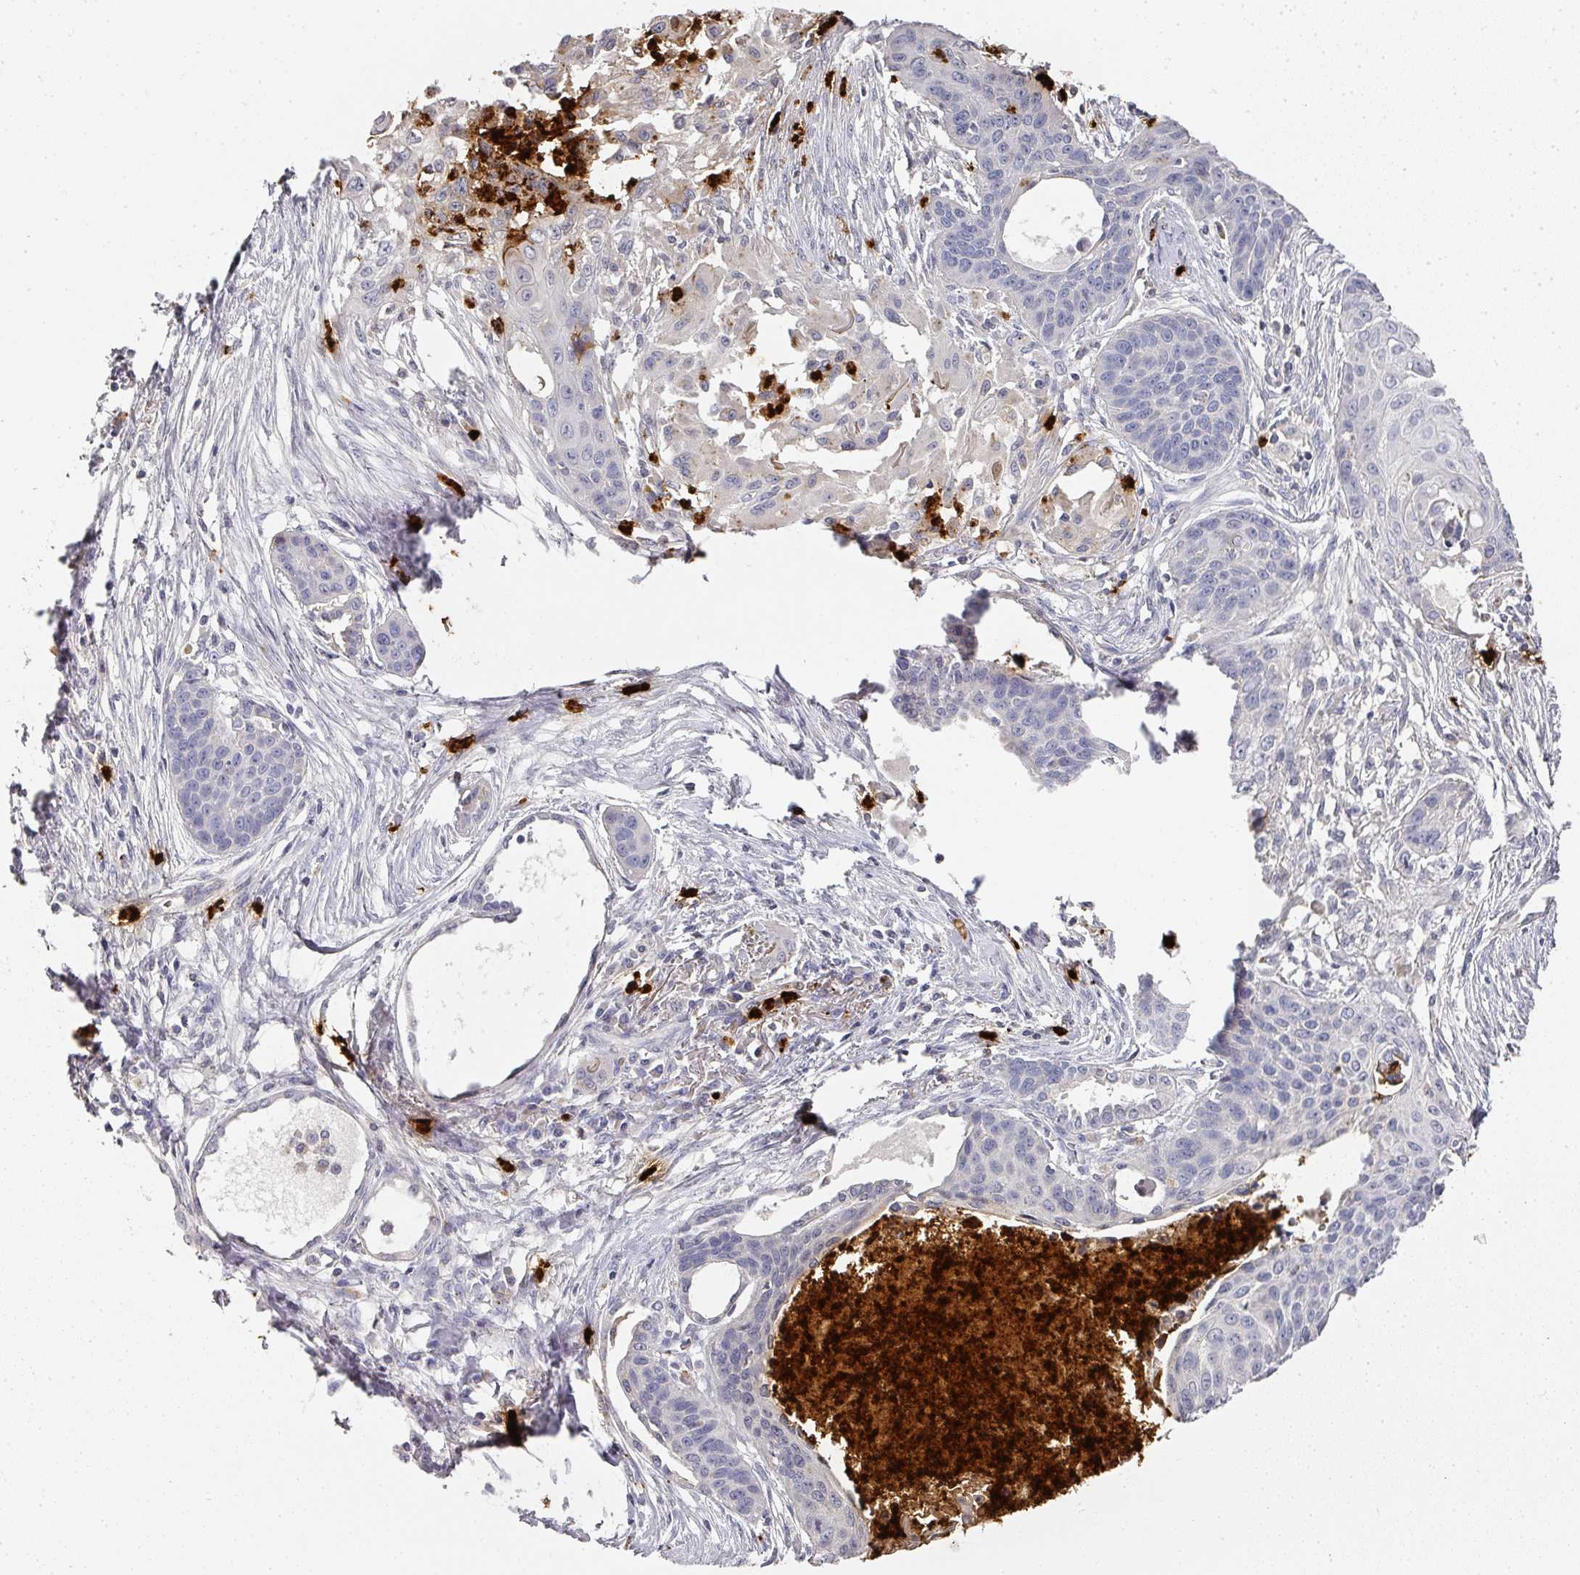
{"staining": {"intensity": "negative", "quantity": "none", "location": "none"}, "tissue": "lung cancer", "cell_type": "Tumor cells", "image_type": "cancer", "snomed": [{"axis": "morphology", "description": "Squamous cell carcinoma, NOS"}, {"axis": "topography", "description": "Lung"}], "caption": "Immunohistochemical staining of squamous cell carcinoma (lung) reveals no significant expression in tumor cells.", "gene": "CAMP", "patient": {"sex": "male", "age": 71}}